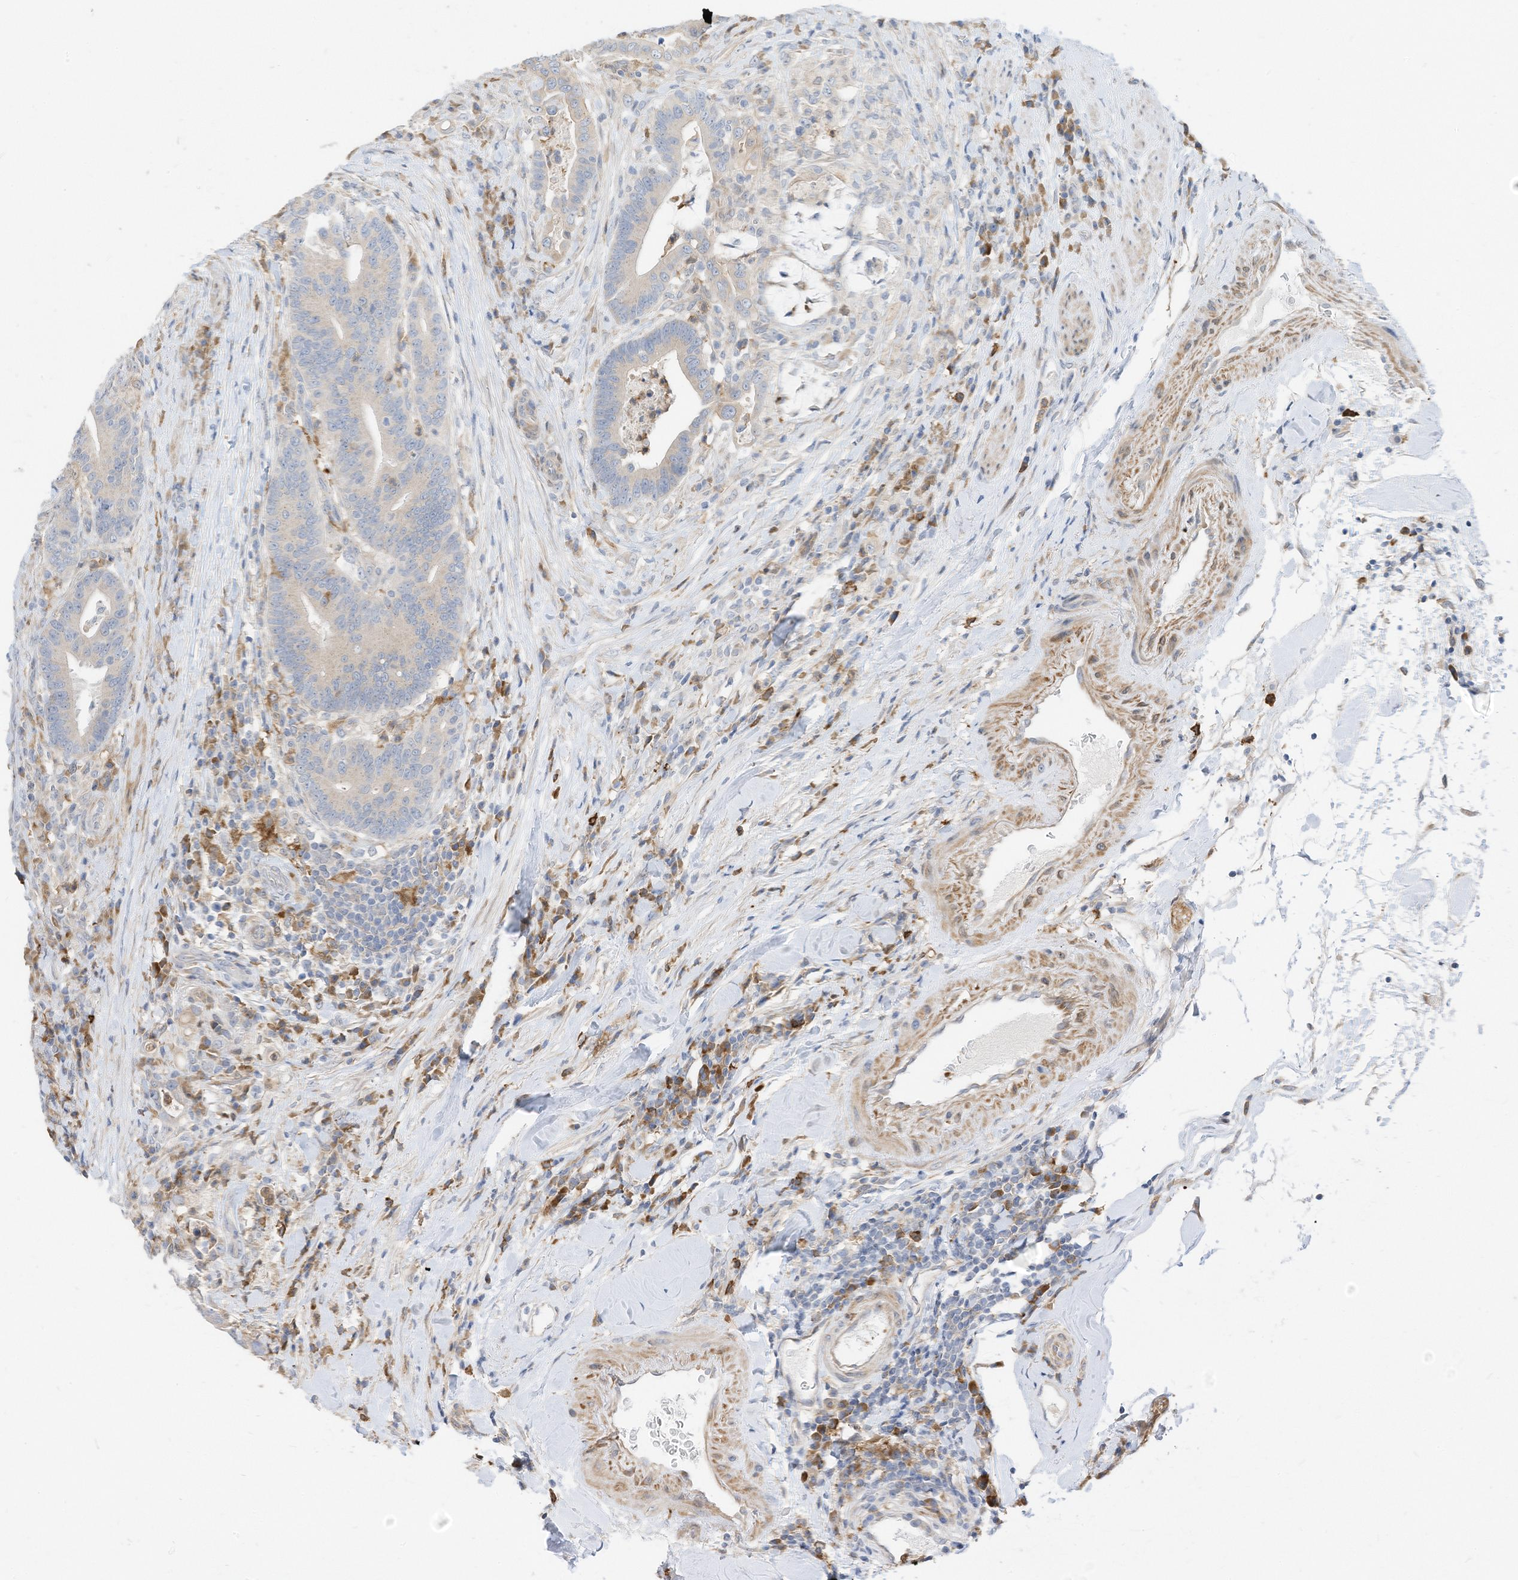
{"staining": {"intensity": "negative", "quantity": "none", "location": "none"}, "tissue": "colorectal cancer", "cell_type": "Tumor cells", "image_type": "cancer", "snomed": [{"axis": "morphology", "description": "Adenocarcinoma, NOS"}, {"axis": "topography", "description": "Colon"}], "caption": "Immunohistochemistry (IHC) micrograph of neoplastic tissue: colorectal cancer stained with DAB demonstrates no significant protein staining in tumor cells.", "gene": "ATP13A1", "patient": {"sex": "female", "age": 66}}